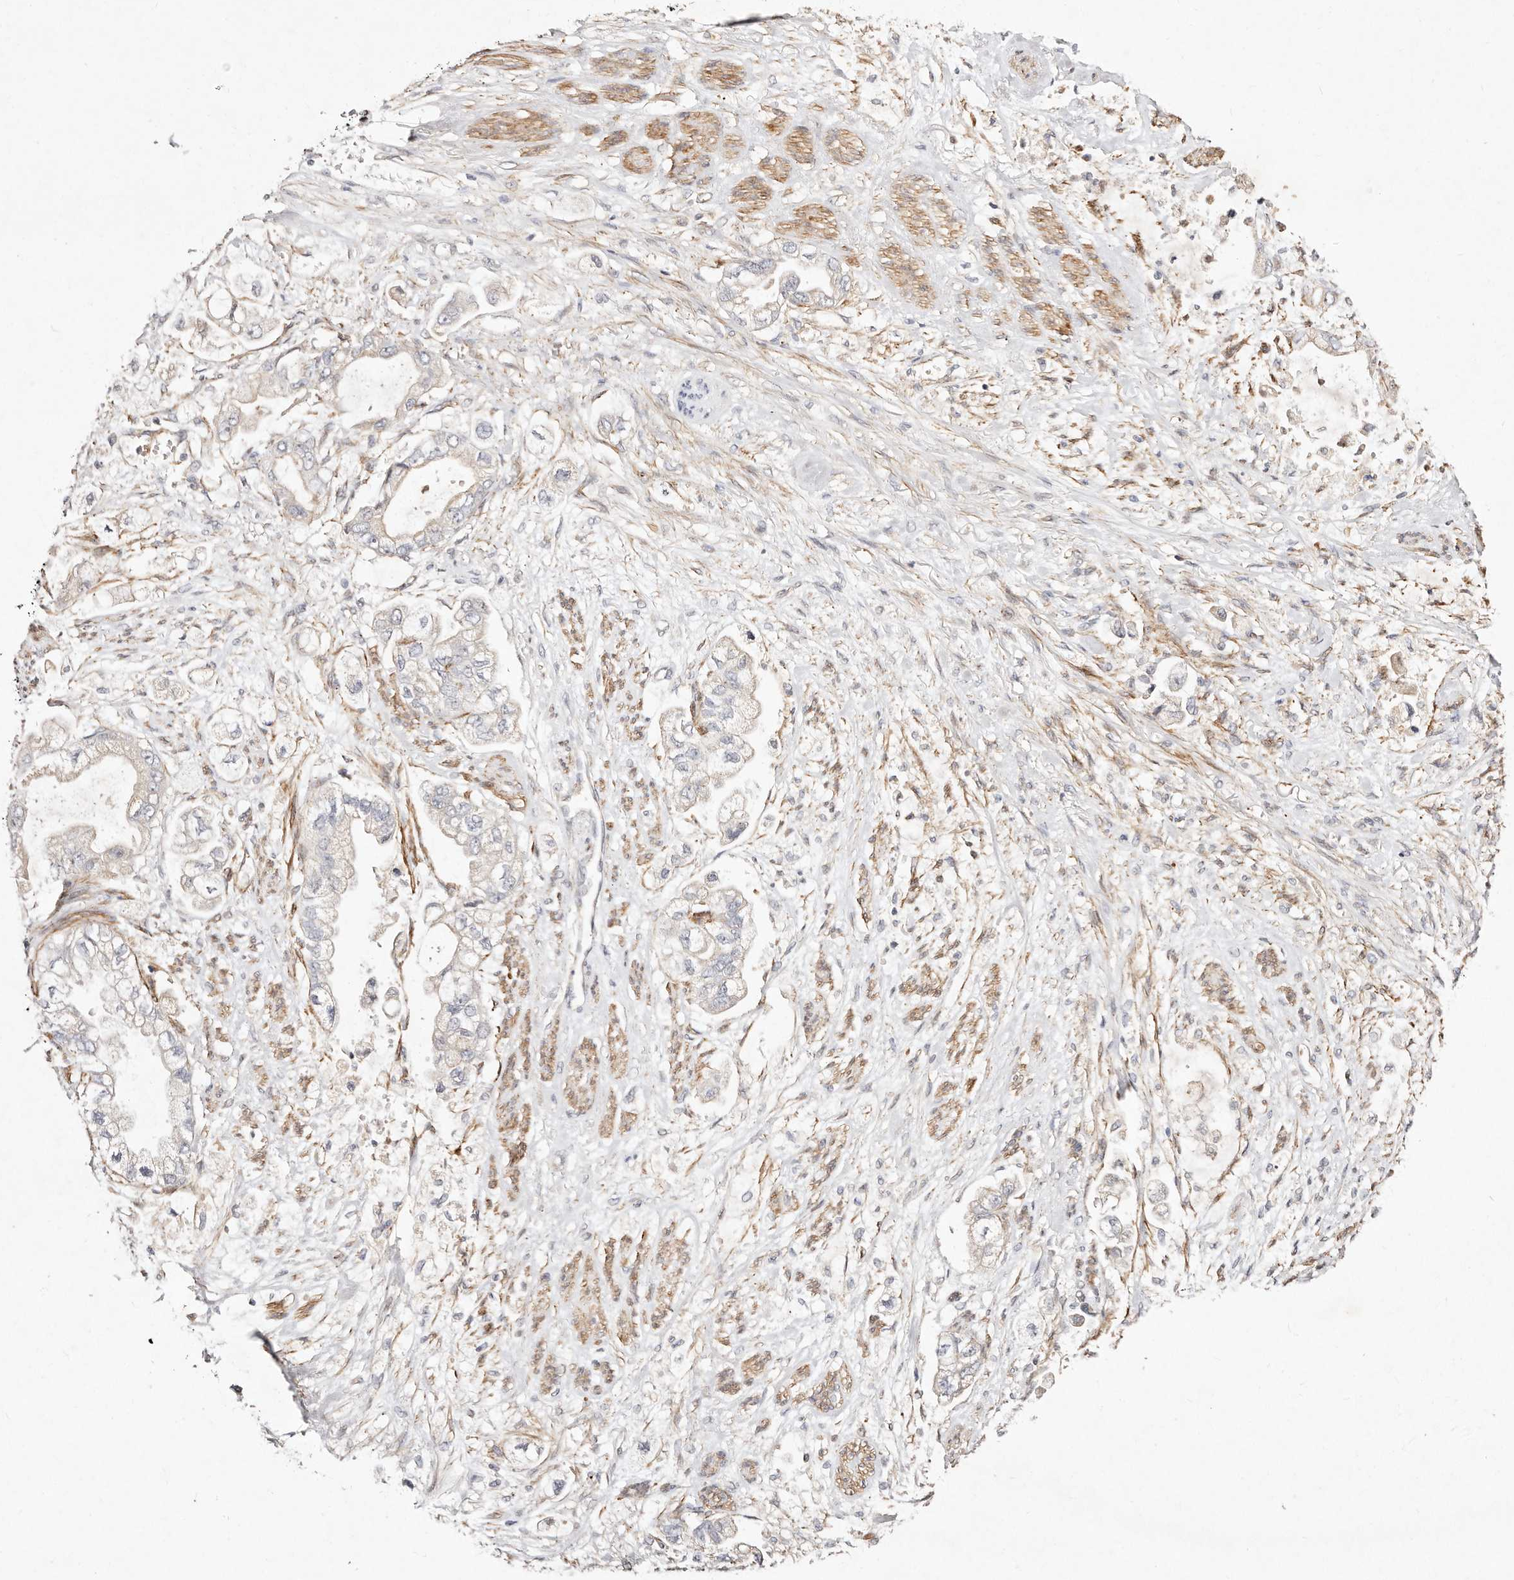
{"staining": {"intensity": "negative", "quantity": "none", "location": "none"}, "tissue": "stomach cancer", "cell_type": "Tumor cells", "image_type": "cancer", "snomed": [{"axis": "morphology", "description": "Adenocarcinoma, NOS"}, {"axis": "topography", "description": "Stomach"}], "caption": "DAB (3,3'-diaminobenzidine) immunohistochemical staining of stomach cancer displays no significant expression in tumor cells.", "gene": "MTMR11", "patient": {"sex": "male", "age": 62}}